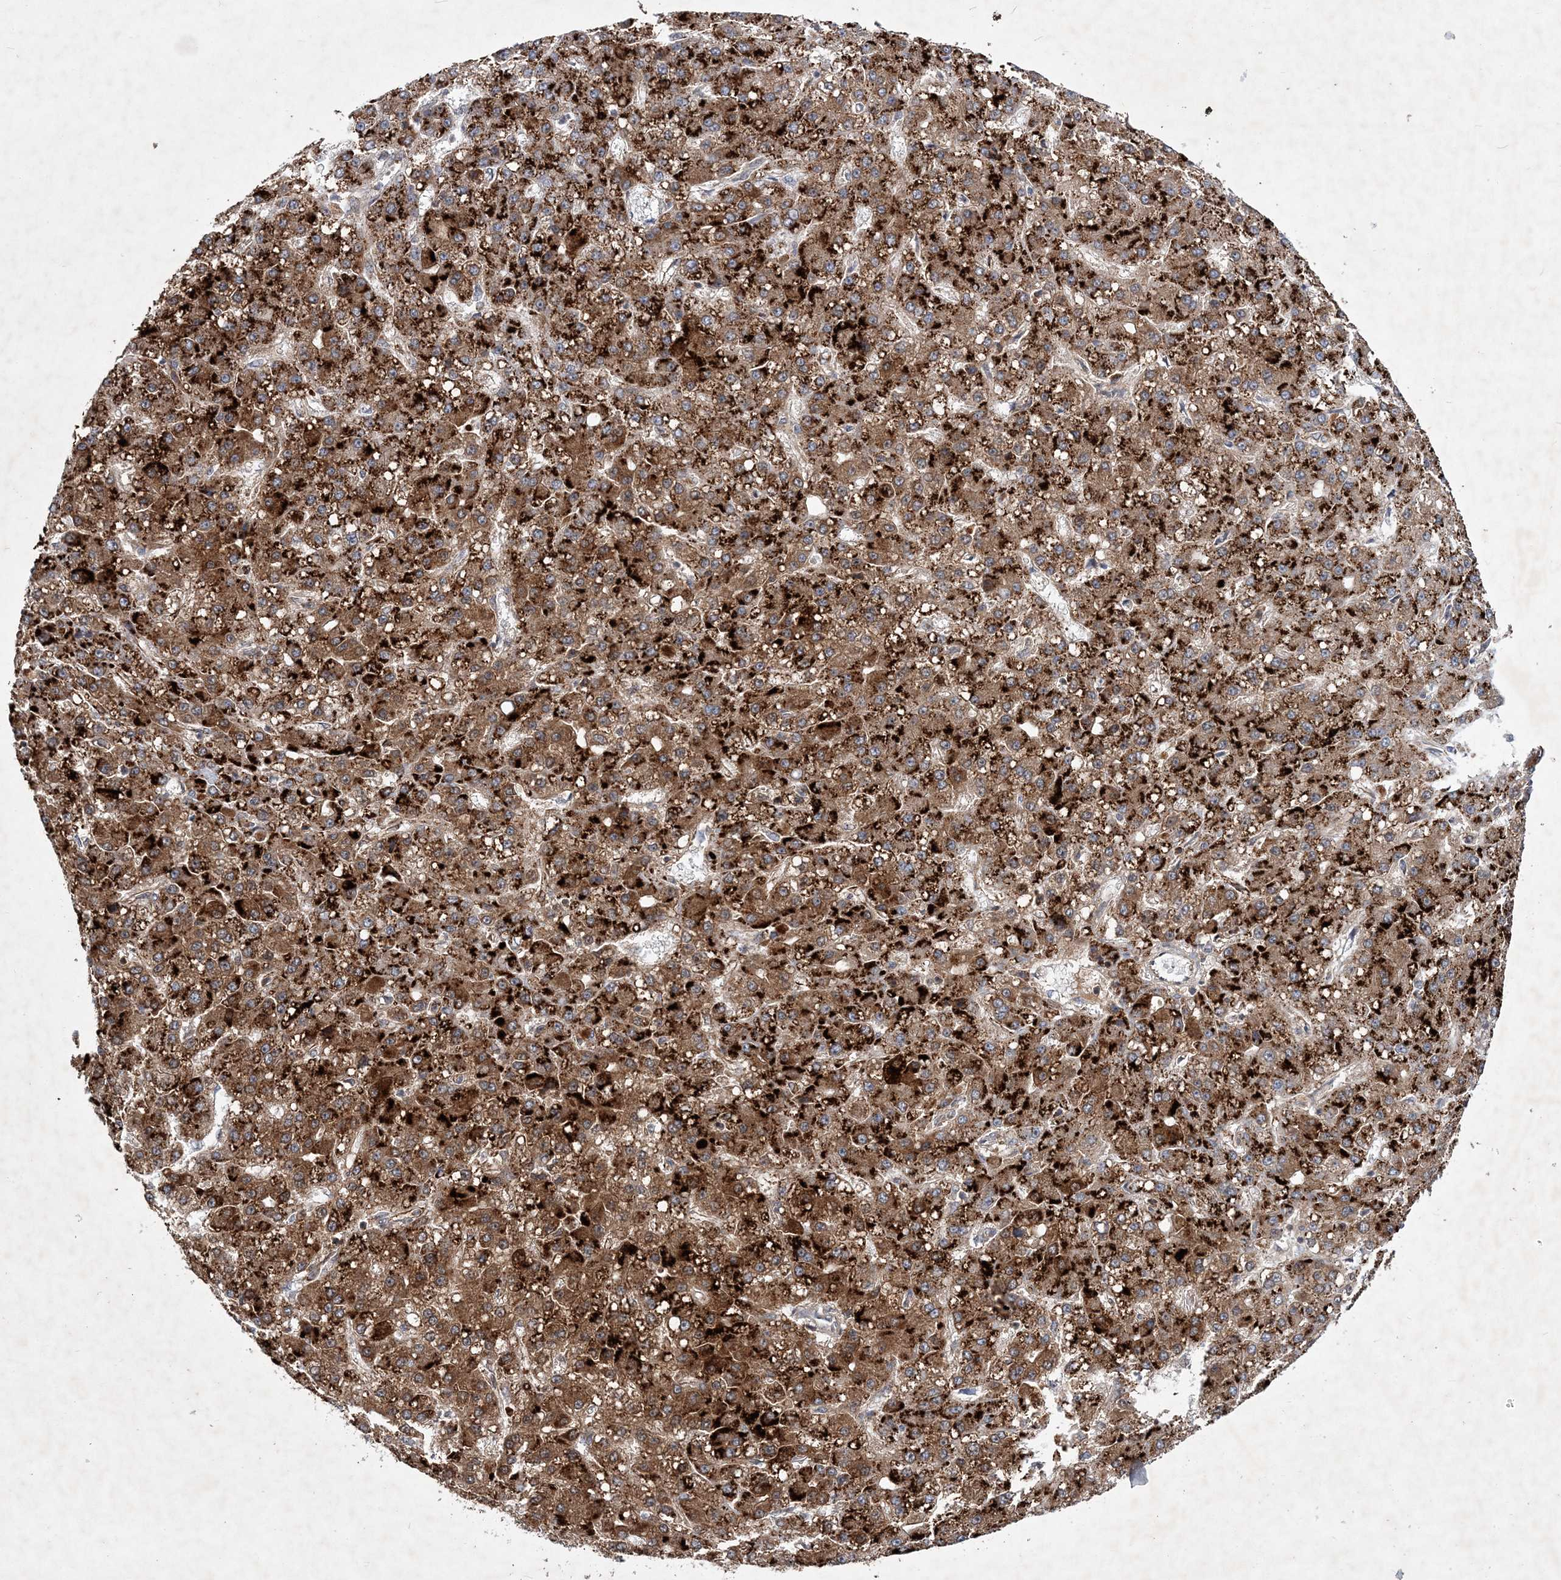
{"staining": {"intensity": "strong", "quantity": ">75%", "location": "cytoplasmic/membranous"}, "tissue": "liver cancer", "cell_type": "Tumor cells", "image_type": "cancer", "snomed": [{"axis": "morphology", "description": "Carcinoma, Hepatocellular, NOS"}, {"axis": "topography", "description": "Liver"}], "caption": "Tumor cells display strong cytoplasmic/membranous expression in about >75% of cells in liver cancer.", "gene": "RNF25", "patient": {"sex": "male", "age": 67}}